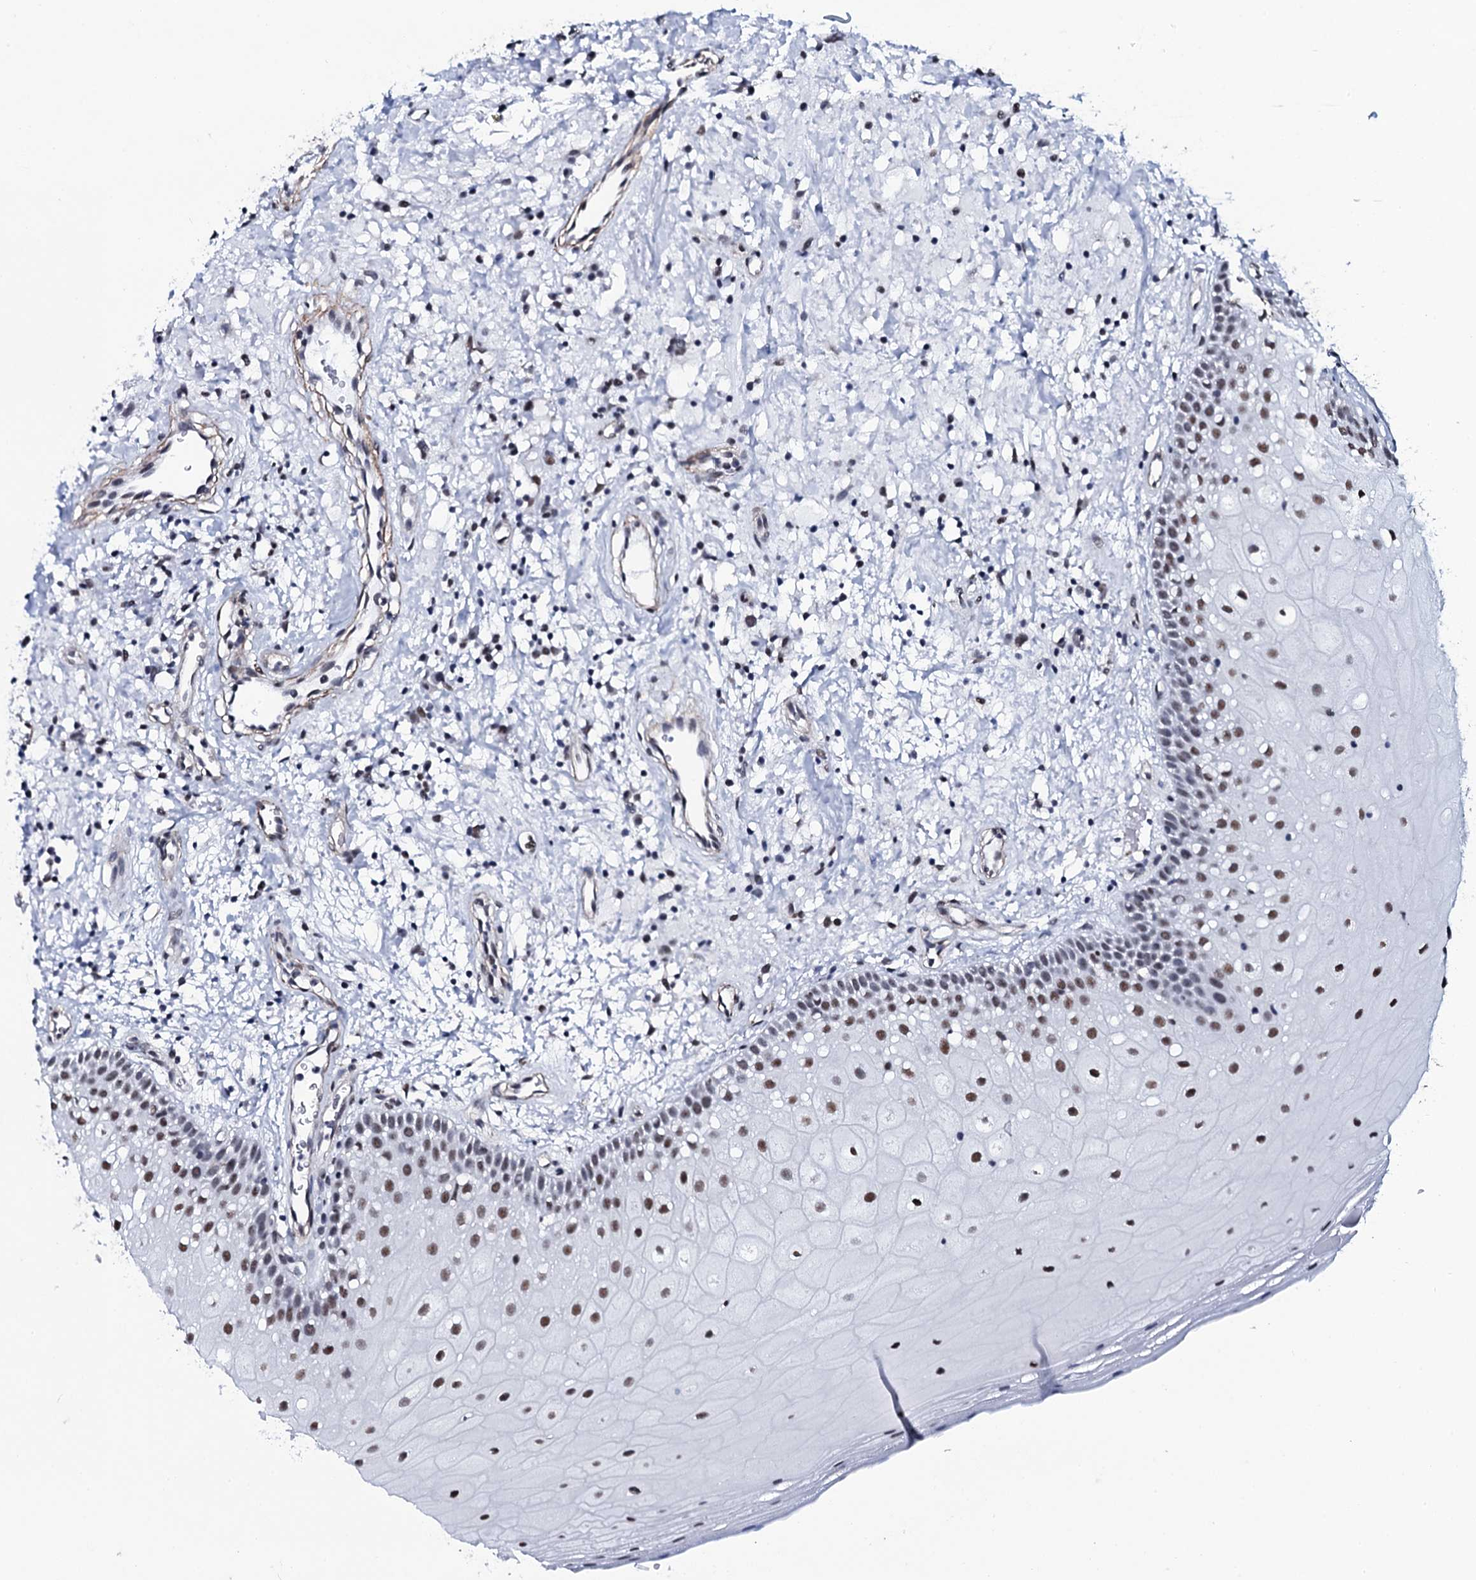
{"staining": {"intensity": "moderate", "quantity": "25%-75%", "location": "nuclear"}, "tissue": "oral mucosa", "cell_type": "Squamous epithelial cells", "image_type": "normal", "snomed": [{"axis": "morphology", "description": "Normal tissue, NOS"}, {"axis": "topography", "description": "Oral tissue"}], "caption": "Oral mucosa was stained to show a protein in brown. There is medium levels of moderate nuclear expression in approximately 25%-75% of squamous epithelial cells. (DAB IHC with brightfield microscopy, high magnification).", "gene": "CWC15", "patient": {"sex": "male", "age": 74}}